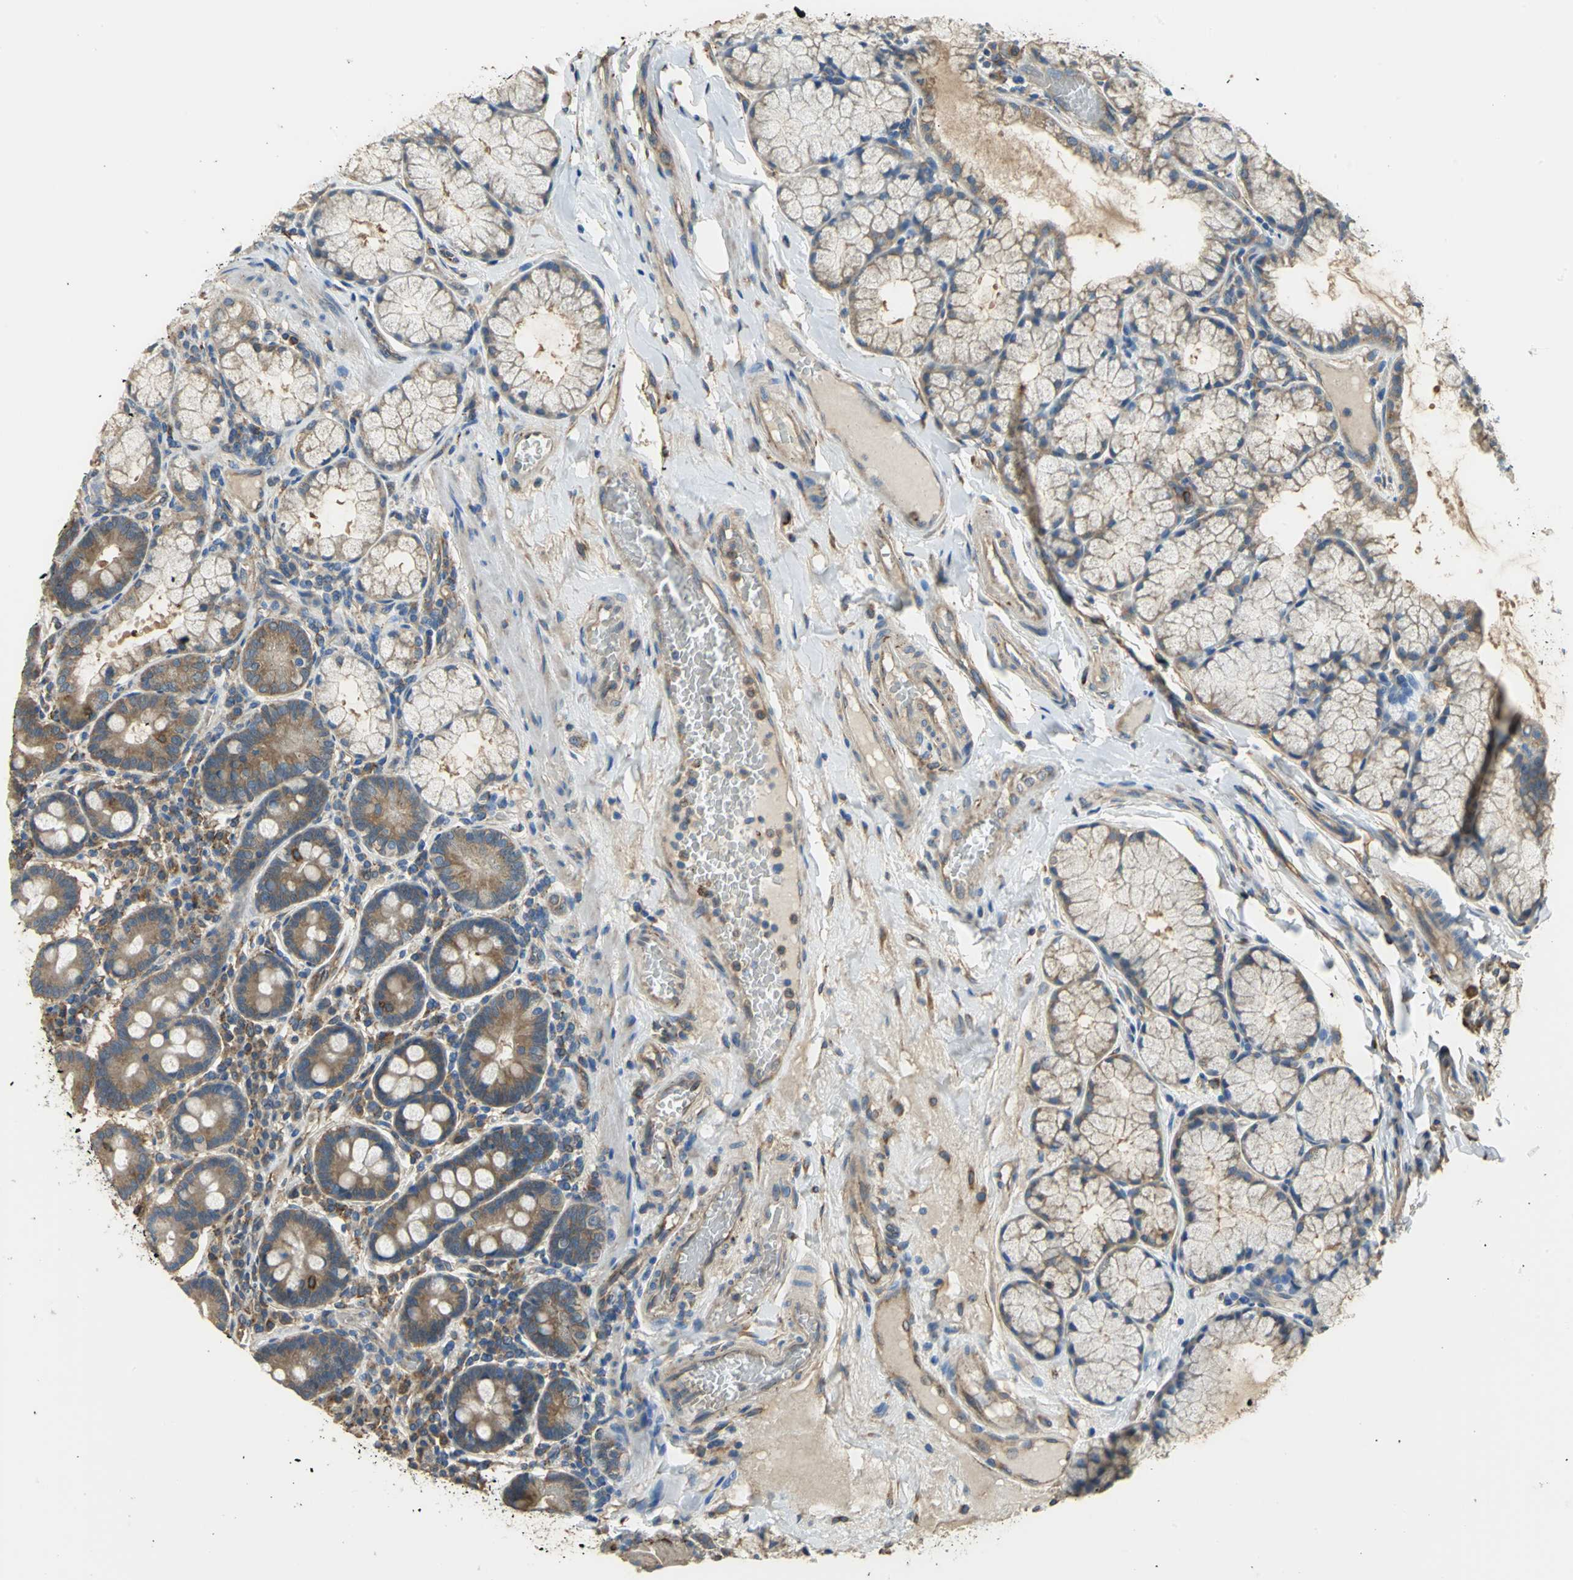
{"staining": {"intensity": "moderate", "quantity": ">75%", "location": "cytoplasmic/membranous"}, "tissue": "duodenum", "cell_type": "Glandular cells", "image_type": "normal", "snomed": [{"axis": "morphology", "description": "Normal tissue, NOS"}, {"axis": "topography", "description": "Duodenum"}], "caption": "Protein expression by immunohistochemistry displays moderate cytoplasmic/membranous staining in approximately >75% of glandular cells in benign duodenum.", "gene": "DIAPH2", "patient": {"sex": "male", "age": 50}}